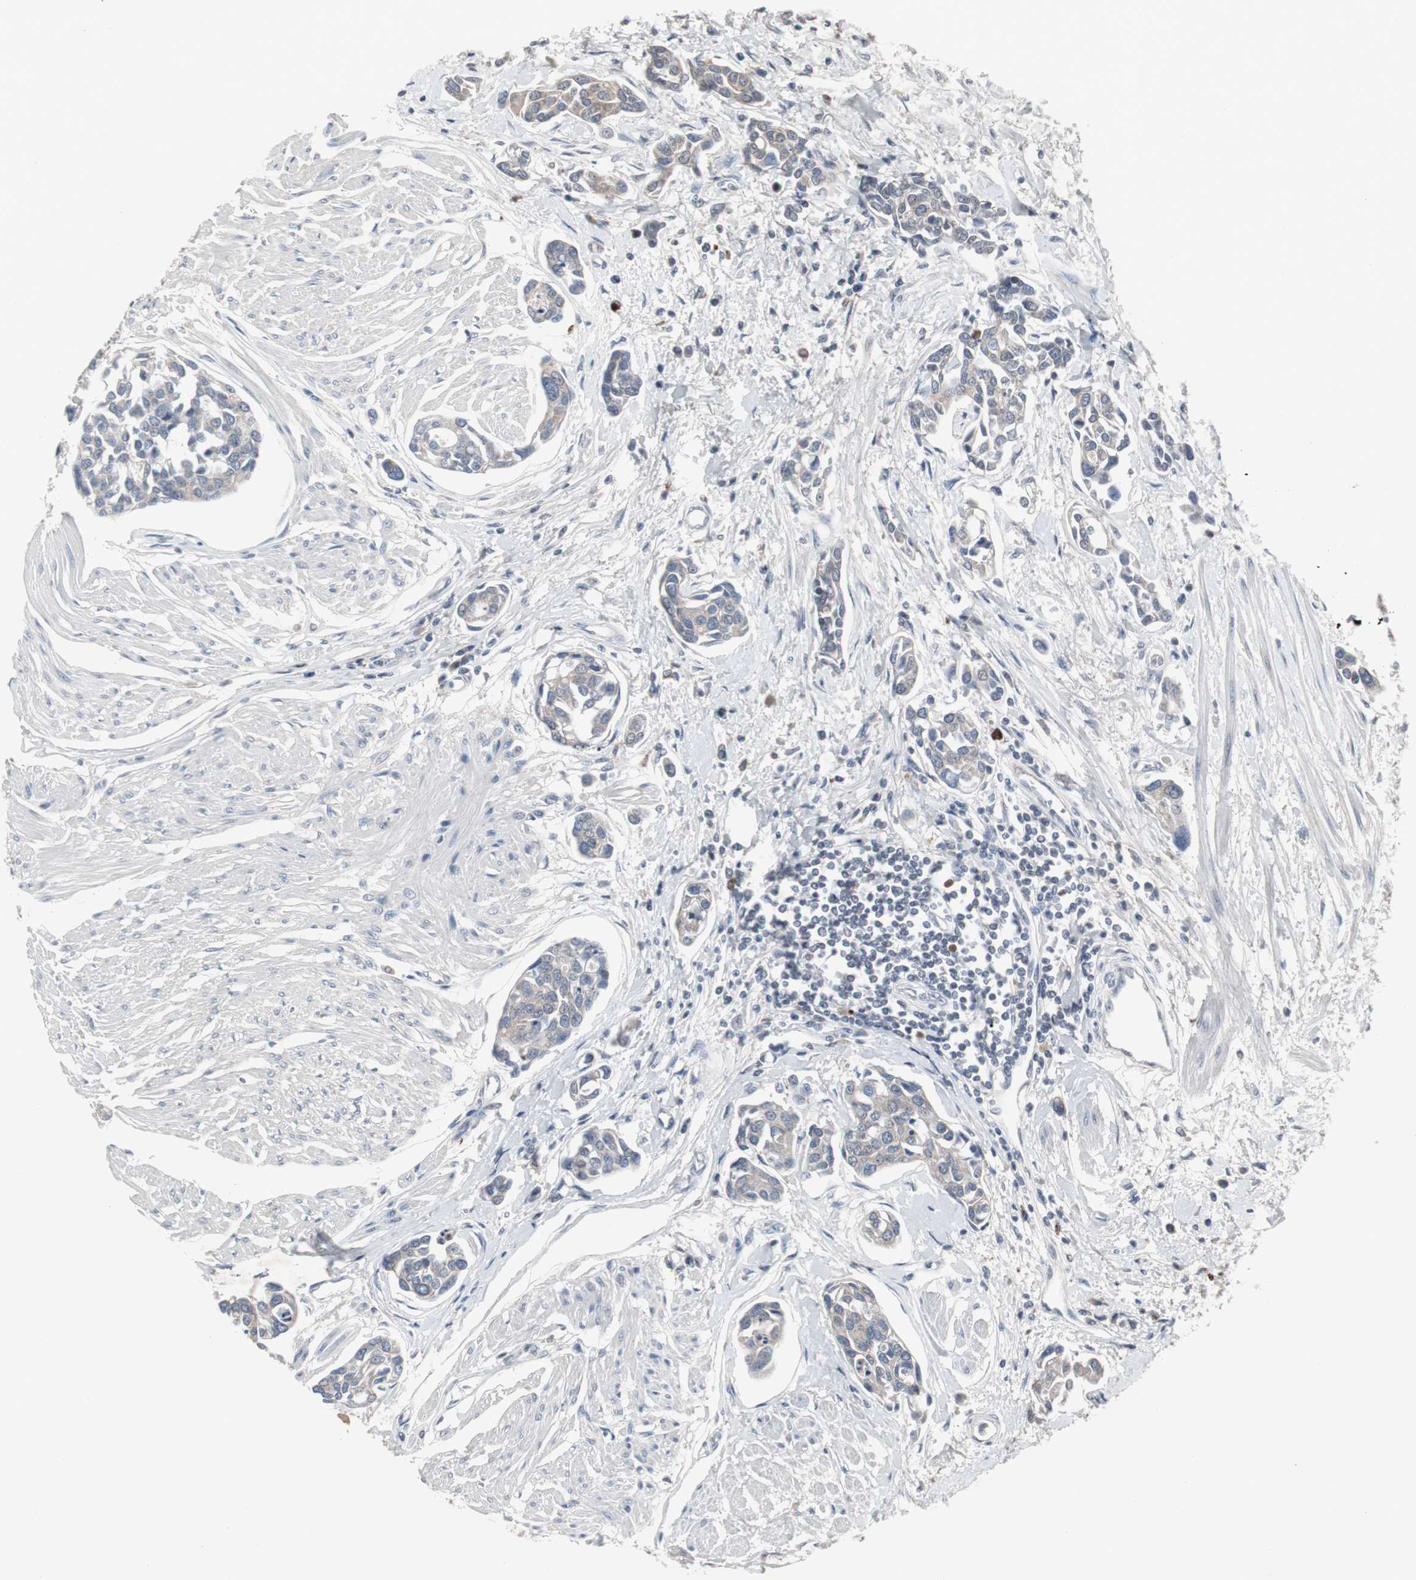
{"staining": {"intensity": "moderate", "quantity": ">75%", "location": "cytoplasmic/membranous"}, "tissue": "urothelial cancer", "cell_type": "Tumor cells", "image_type": "cancer", "snomed": [{"axis": "morphology", "description": "Urothelial carcinoma, High grade"}, {"axis": "topography", "description": "Urinary bladder"}], "caption": "Urothelial cancer was stained to show a protein in brown. There is medium levels of moderate cytoplasmic/membranous positivity in approximately >75% of tumor cells.", "gene": "ACAA1", "patient": {"sex": "male", "age": 78}}